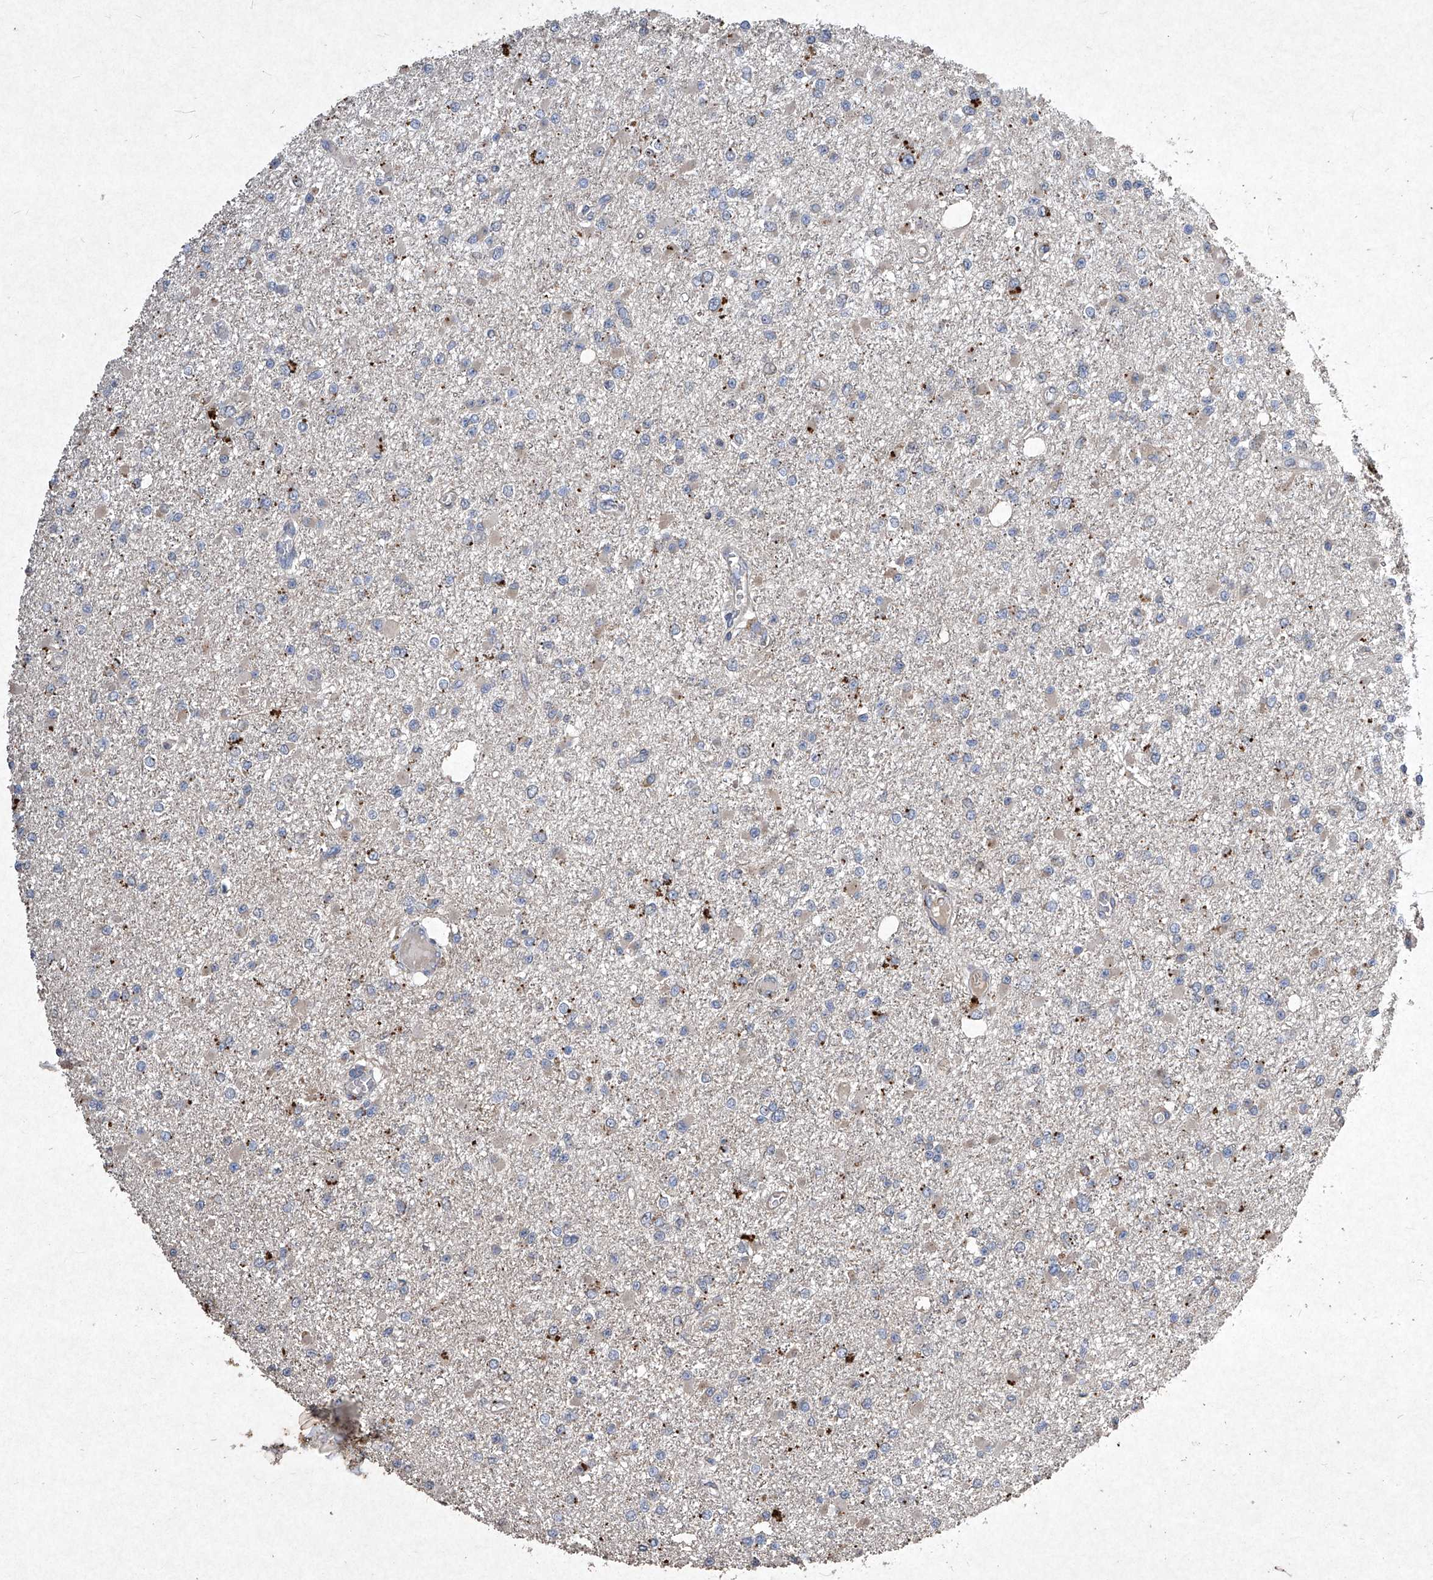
{"staining": {"intensity": "negative", "quantity": "none", "location": "none"}, "tissue": "glioma", "cell_type": "Tumor cells", "image_type": "cancer", "snomed": [{"axis": "morphology", "description": "Glioma, malignant, Low grade"}, {"axis": "topography", "description": "Brain"}], "caption": "Protein analysis of low-grade glioma (malignant) reveals no significant staining in tumor cells.", "gene": "MED16", "patient": {"sex": "female", "age": 22}}